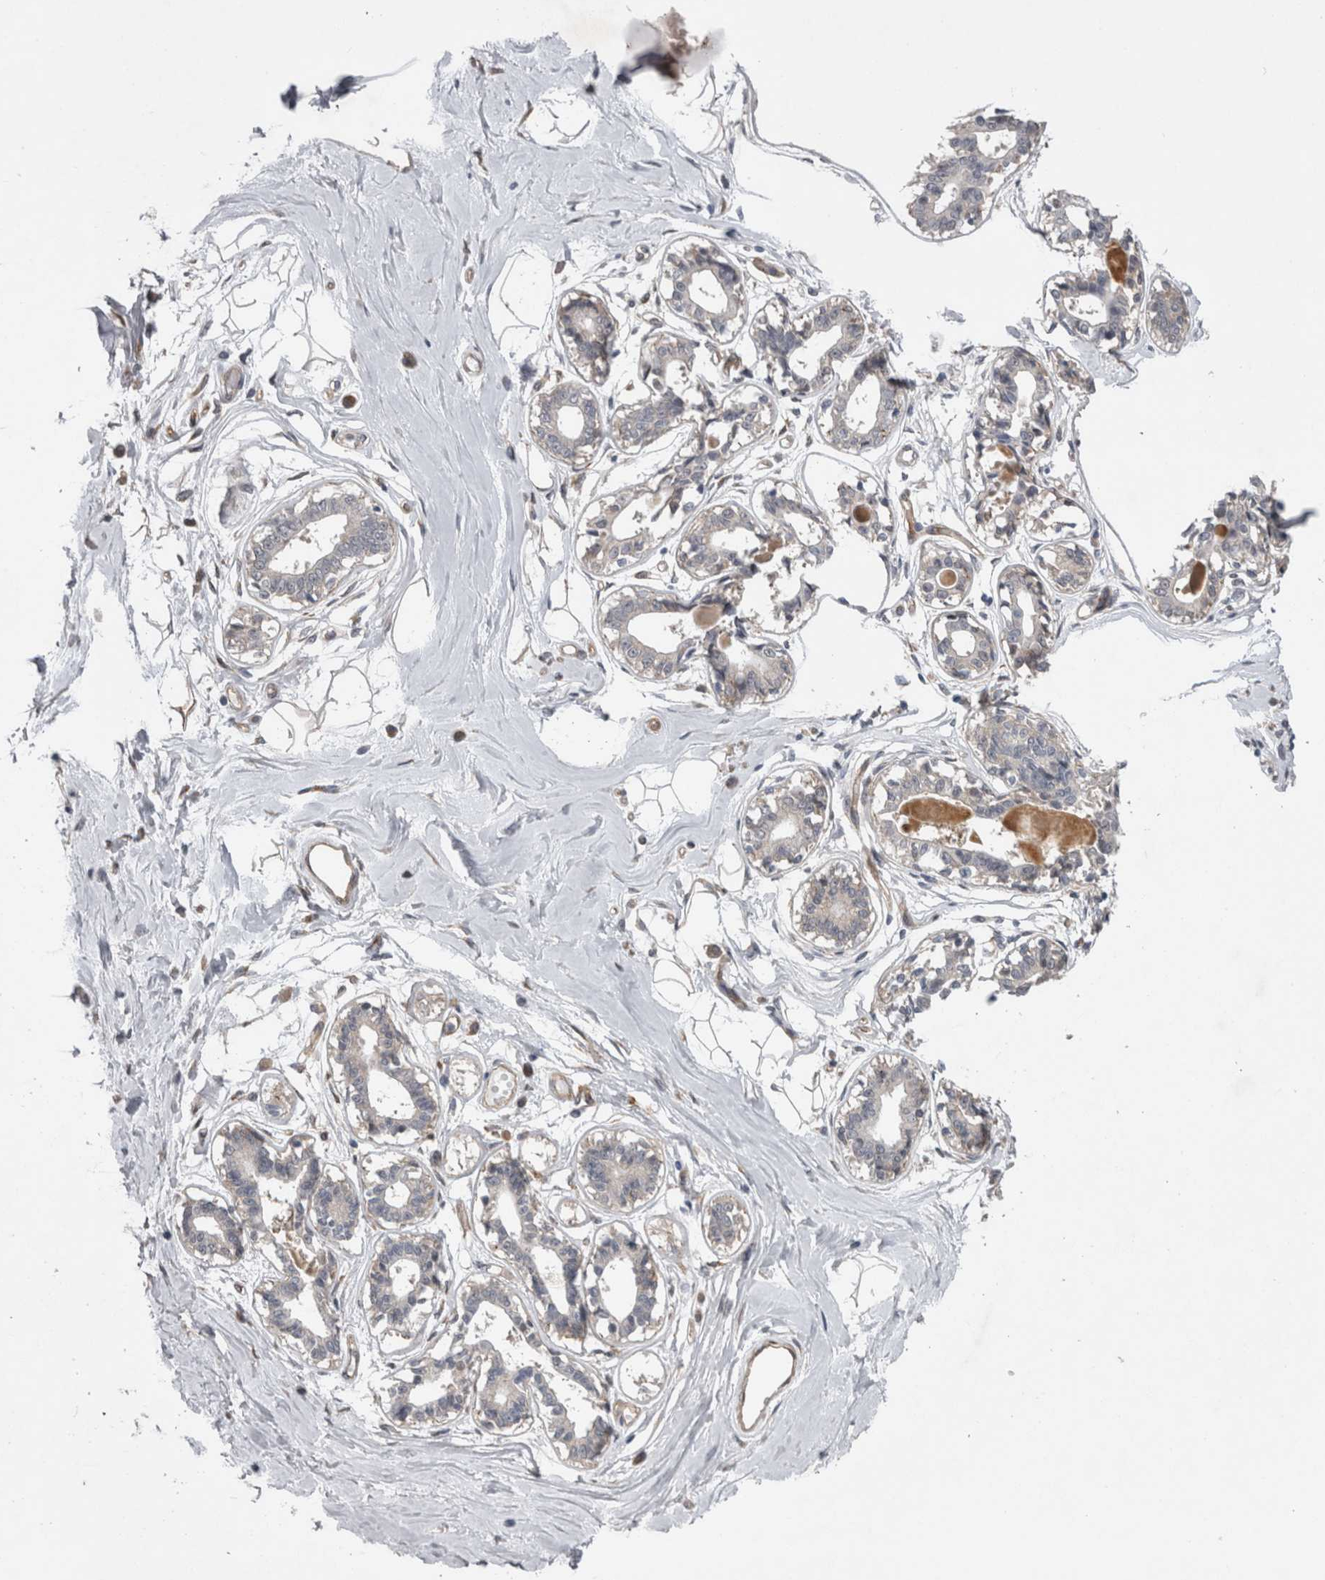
{"staining": {"intensity": "negative", "quantity": "none", "location": "none"}, "tissue": "breast", "cell_type": "Adipocytes", "image_type": "normal", "snomed": [{"axis": "morphology", "description": "Normal tissue, NOS"}, {"axis": "topography", "description": "Breast"}], "caption": "An IHC image of normal breast is shown. There is no staining in adipocytes of breast.", "gene": "DDX6", "patient": {"sex": "female", "age": 45}}